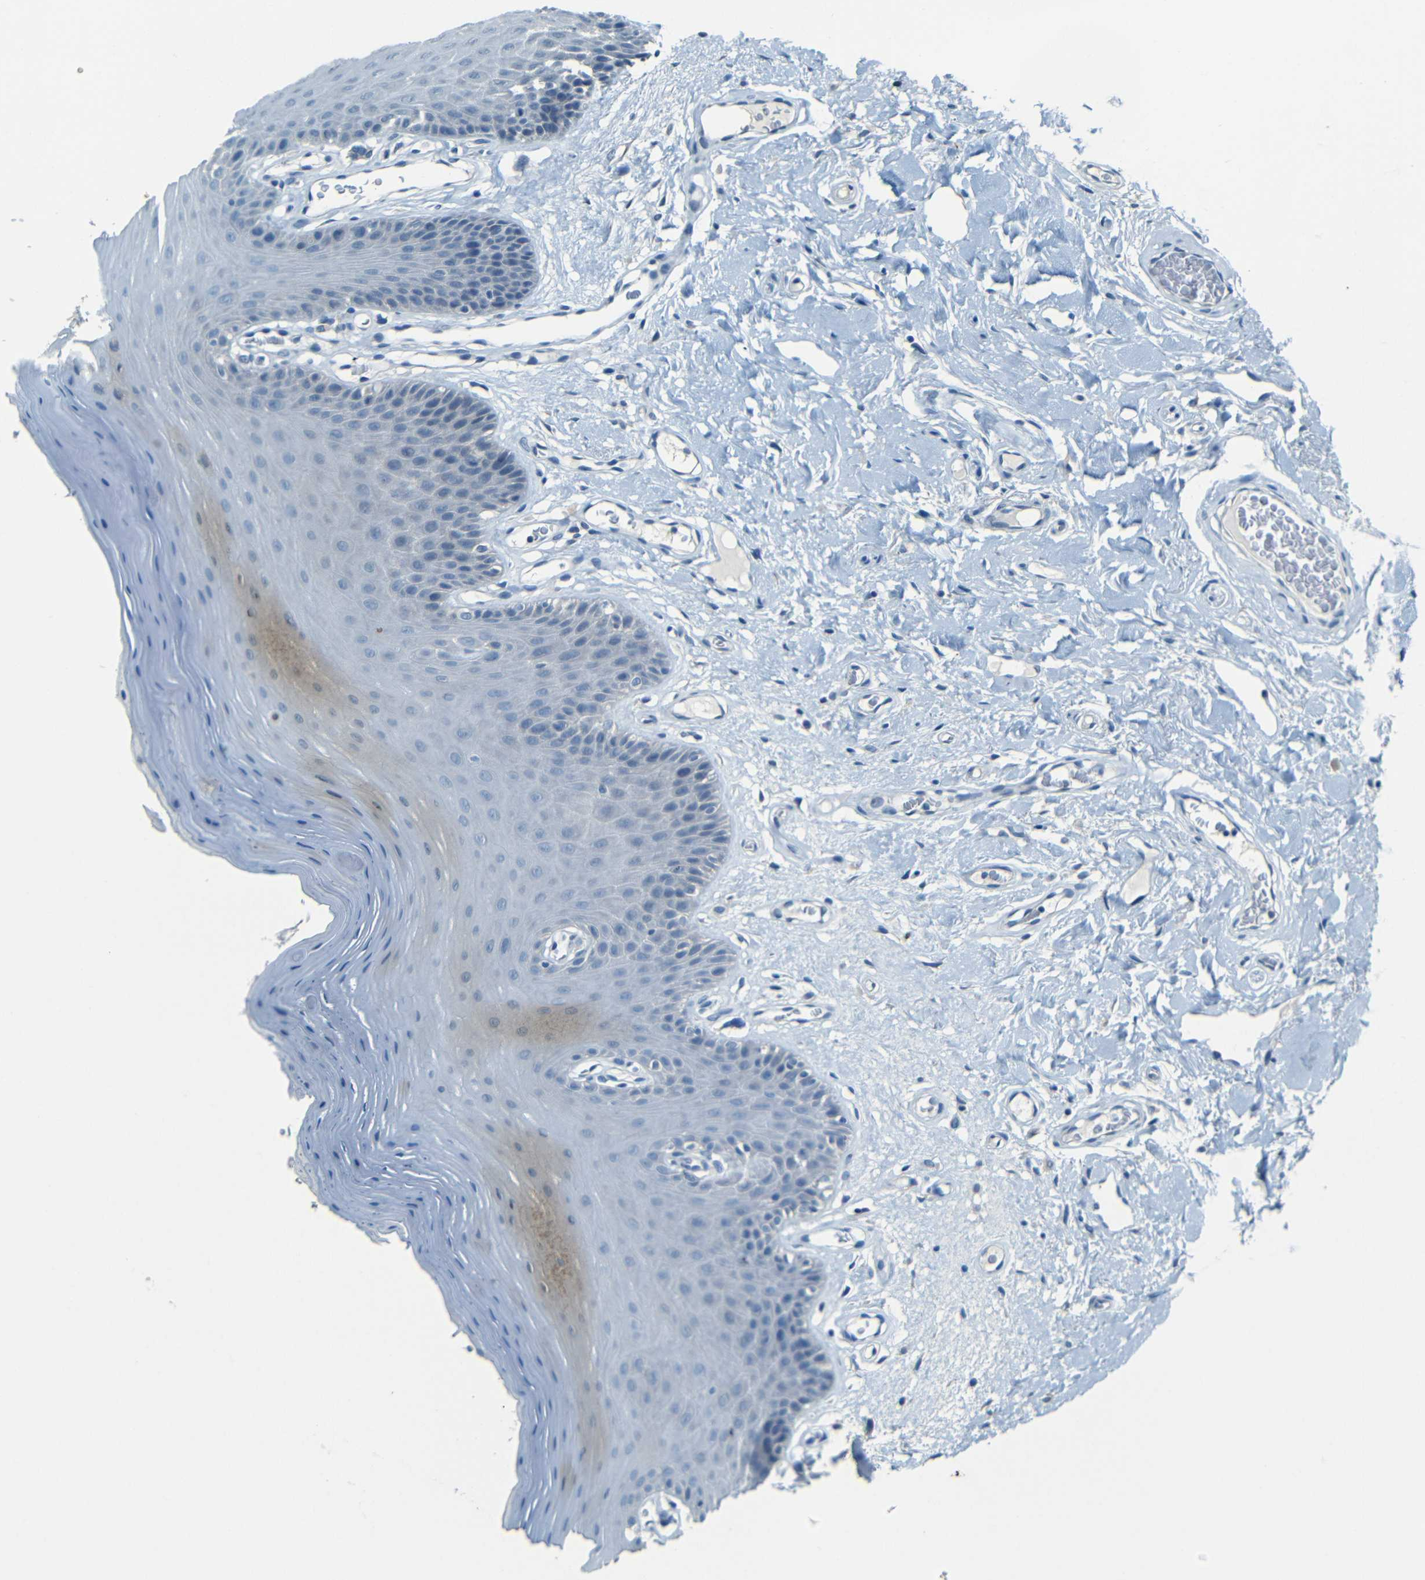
{"staining": {"intensity": "weak", "quantity": "<25%", "location": "cytoplasmic/membranous"}, "tissue": "oral mucosa", "cell_type": "Squamous epithelial cells", "image_type": "normal", "snomed": [{"axis": "morphology", "description": "Normal tissue, NOS"}, {"axis": "morphology", "description": "Squamous cell carcinoma, NOS"}, {"axis": "topography", "description": "Skeletal muscle"}, {"axis": "topography", "description": "Adipose tissue"}, {"axis": "topography", "description": "Vascular tissue"}, {"axis": "topography", "description": "Oral tissue"}, {"axis": "topography", "description": "Peripheral nerve tissue"}, {"axis": "topography", "description": "Head-Neck"}], "caption": "This is an immunohistochemistry histopathology image of benign oral mucosa. There is no staining in squamous epithelial cells.", "gene": "ZMAT1", "patient": {"sex": "male", "age": 71}}